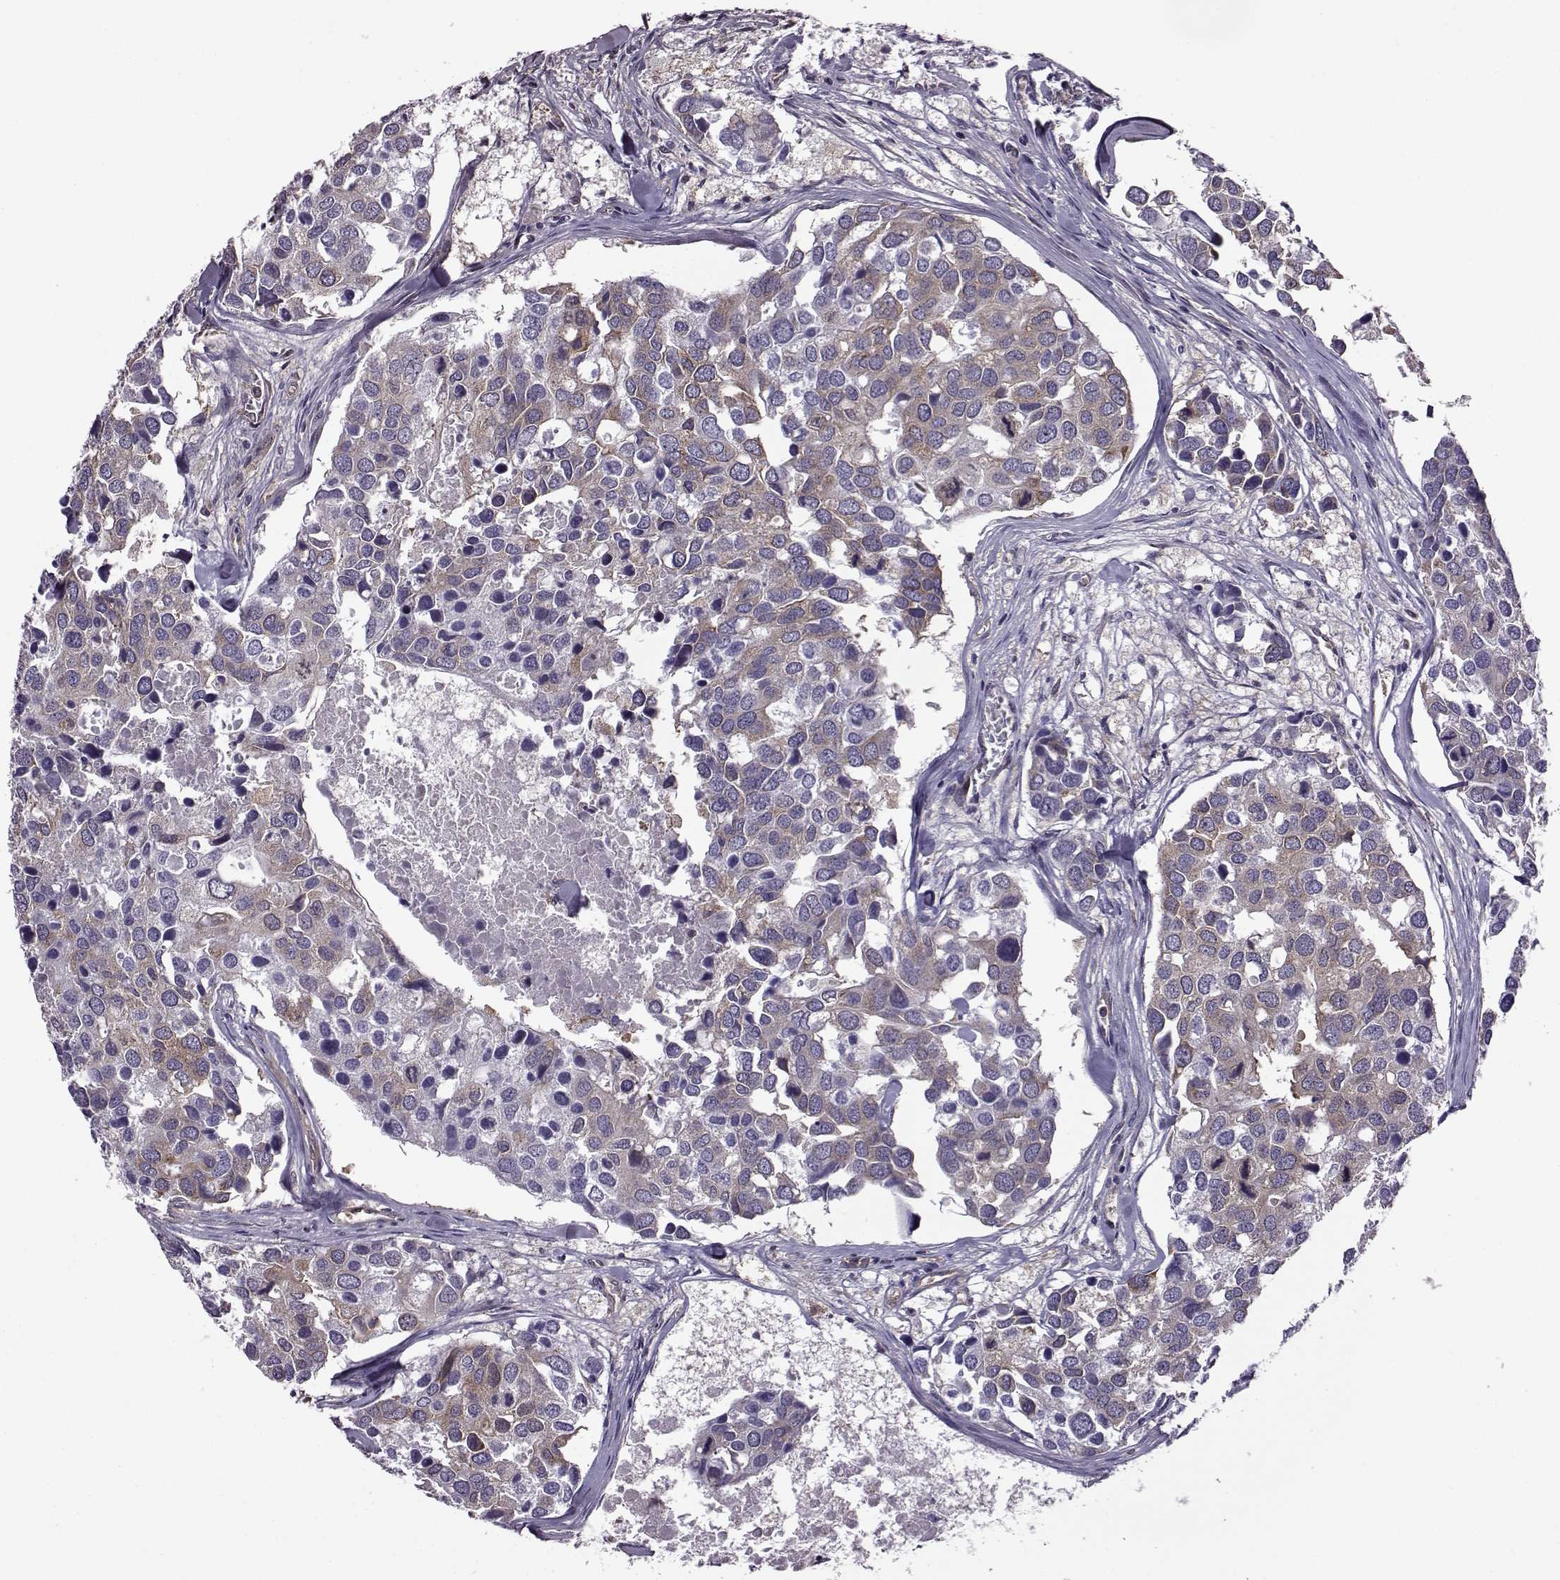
{"staining": {"intensity": "strong", "quantity": ">75%", "location": "cytoplasmic/membranous"}, "tissue": "breast cancer", "cell_type": "Tumor cells", "image_type": "cancer", "snomed": [{"axis": "morphology", "description": "Duct carcinoma"}, {"axis": "topography", "description": "Breast"}], "caption": "Breast infiltrating ductal carcinoma stained with a brown dye shows strong cytoplasmic/membranous positive staining in about >75% of tumor cells.", "gene": "URI1", "patient": {"sex": "female", "age": 83}}